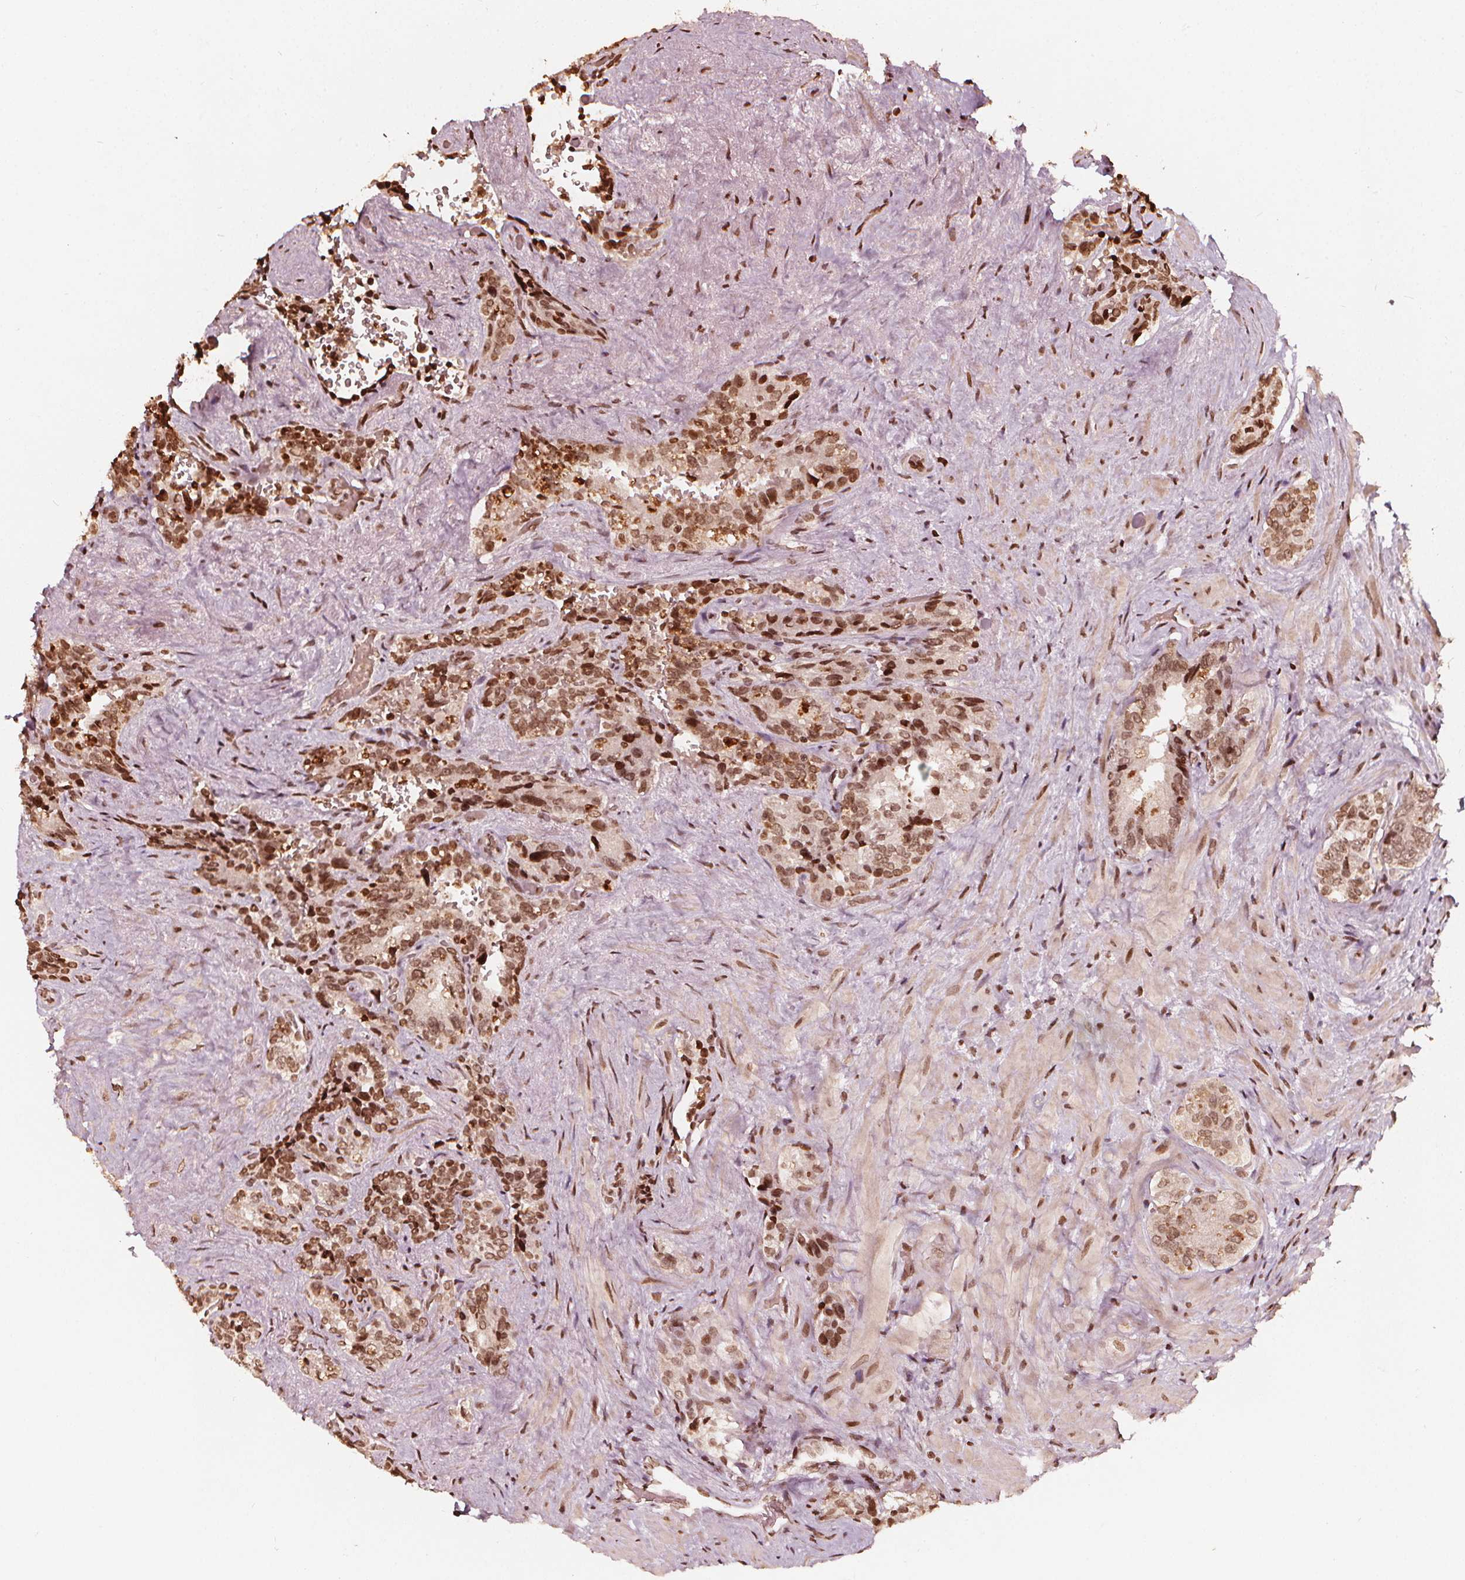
{"staining": {"intensity": "moderate", "quantity": ">75%", "location": "nuclear"}, "tissue": "seminal vesicle", "cell_type": "Glandular cells", "image_type": "normal", "snomed": [{"axis": "morphology", "description": "Normal tissue, NOS"}, {"axis": "topography", "description": "Seminal veicle"}], "caption": "Normal seminal vesicle displays moderate nuclear expression in approximately >75% of glandular cells, visualized by immunohistochemistry.", "gene": "H3C14", "patient": {"sex": "male", "age": 69}}